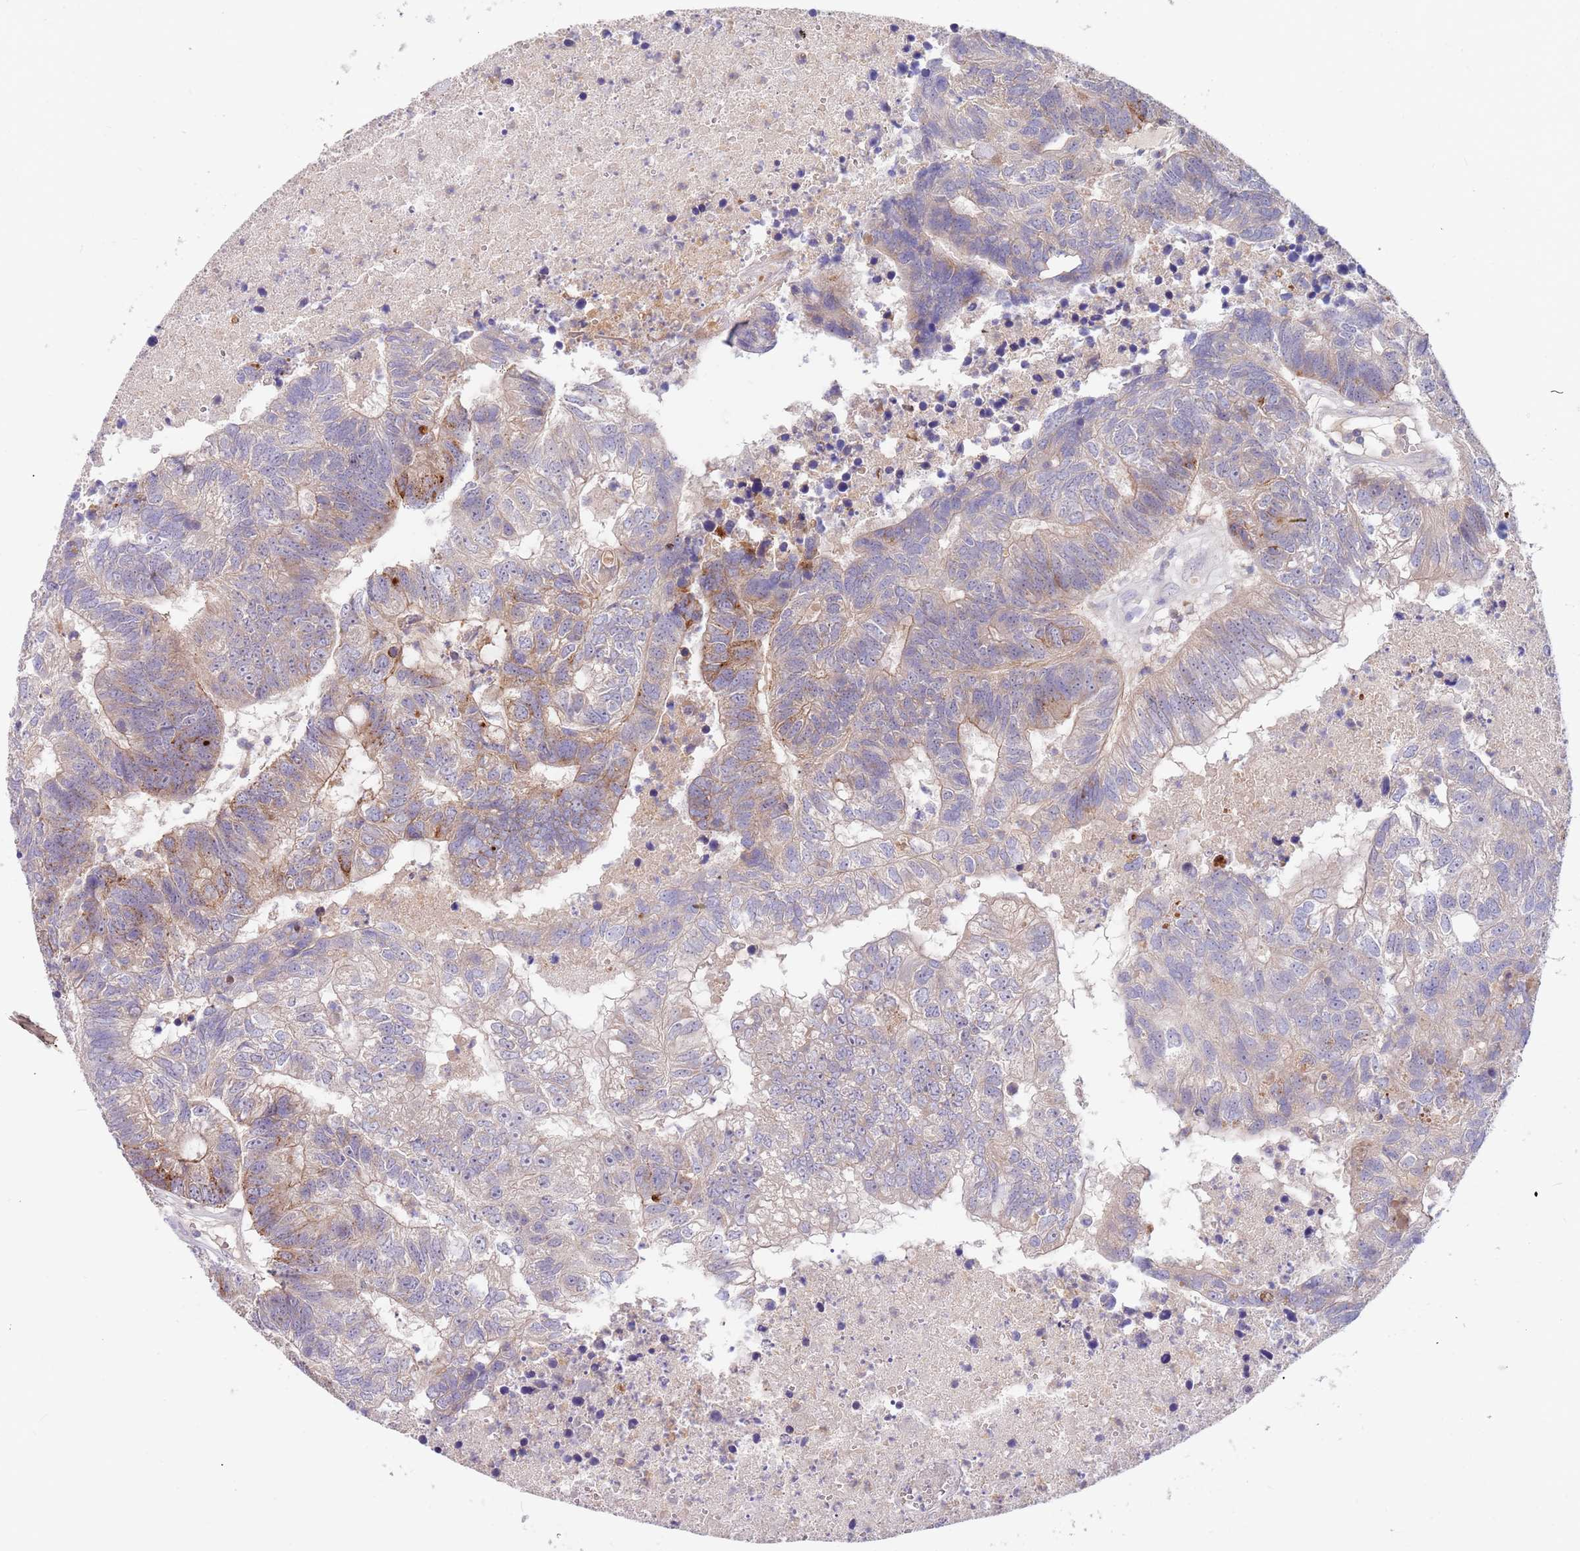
{"staining": {"intensity": "weak", "quantity": "<25%", "location": "cytoplasmic/membranous"}, "tissue": "colorectal cancer", "cell_type": "Tumor cells", "image_type": "cancer", "snomed": [{"axis": "morphology", "description": "Adenocarcinoma, NOS"}, {"axis": "topography", "description": "Colon"}], "caption": "The immunohistochemistry image has no significant staining in tumor cells of colorectal adenocarcinoma tissue.", "gene": "BORCS5", "patient": {"sex": "female", "age": 48}}